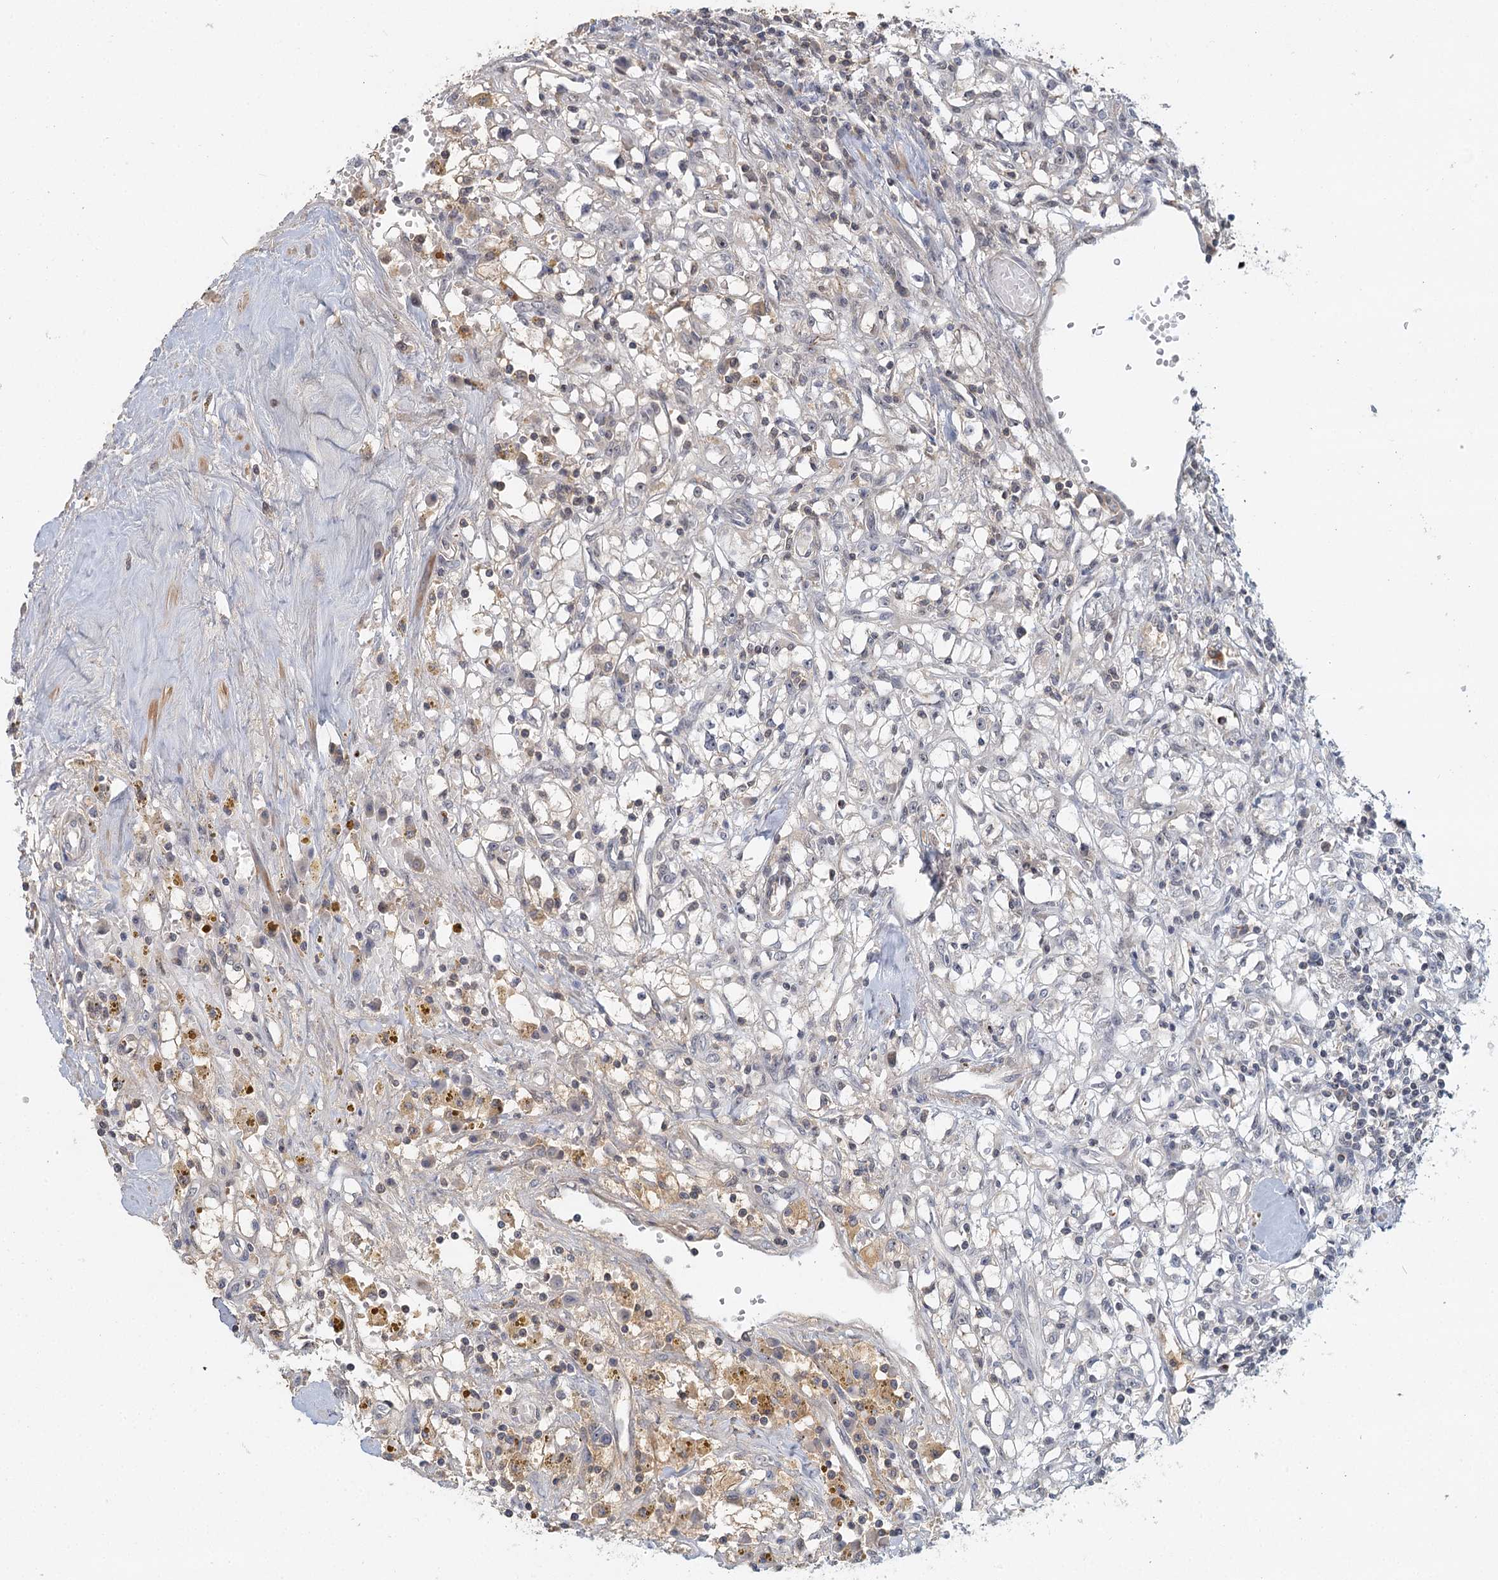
{"staining": {"intensity": "negative", "quantity": "none", "location": "none"}, "tissue": "renal cancer", "cell_type": "Tumor cells", "image_type": "cancer", "snomed": [{"axis": "morphology", "description": "Adenocarcinoma, NOS"}, {"axis": "topography", "description": "Kidney"}], "caption": "The micrograph displays no staining of tumor cells in adenocarcinoma (renal).", "gene": "GPATCH11", "patient": {"sex": "male", "age": 56}}